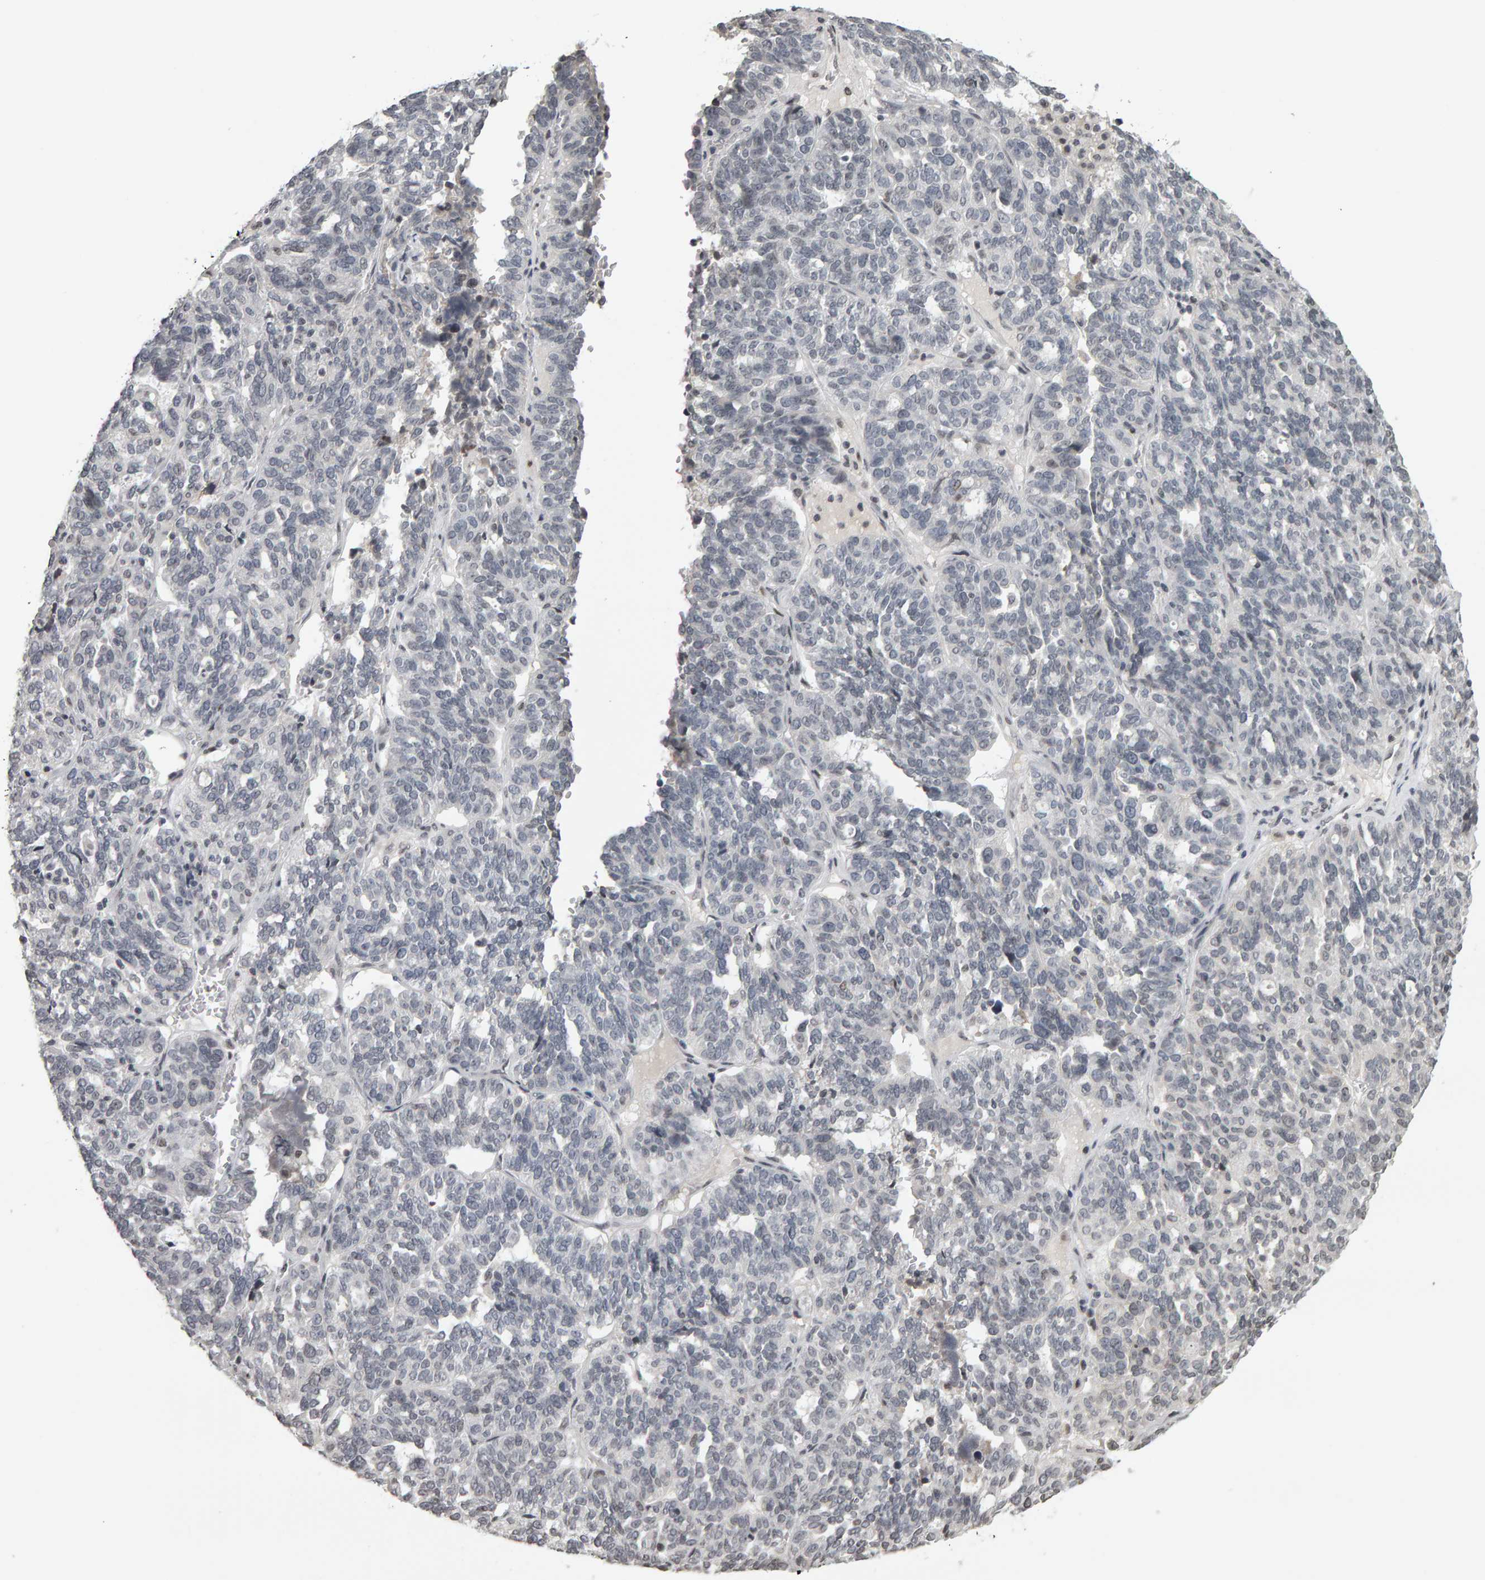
{"staining": {"intensity": "negative", "quantity": "none", "location": "none"}, "tissue": "ovarian cancer", "cell_type": "Tumor cells", "image_type": "cancer", "snomed": [{"axis": "morphology", "description": "Cystadenocarcinoma, serous, NOS"}, {"axis": "topography", "description": "Ovary"}], "caption": "Histopathology image shows no protein positivity in tumor cells of ovarian cancer (serous cystadenocarcinoma) tissue.", "gene": "TRAM1", "patient": {"sex": "female", "age": 59}}